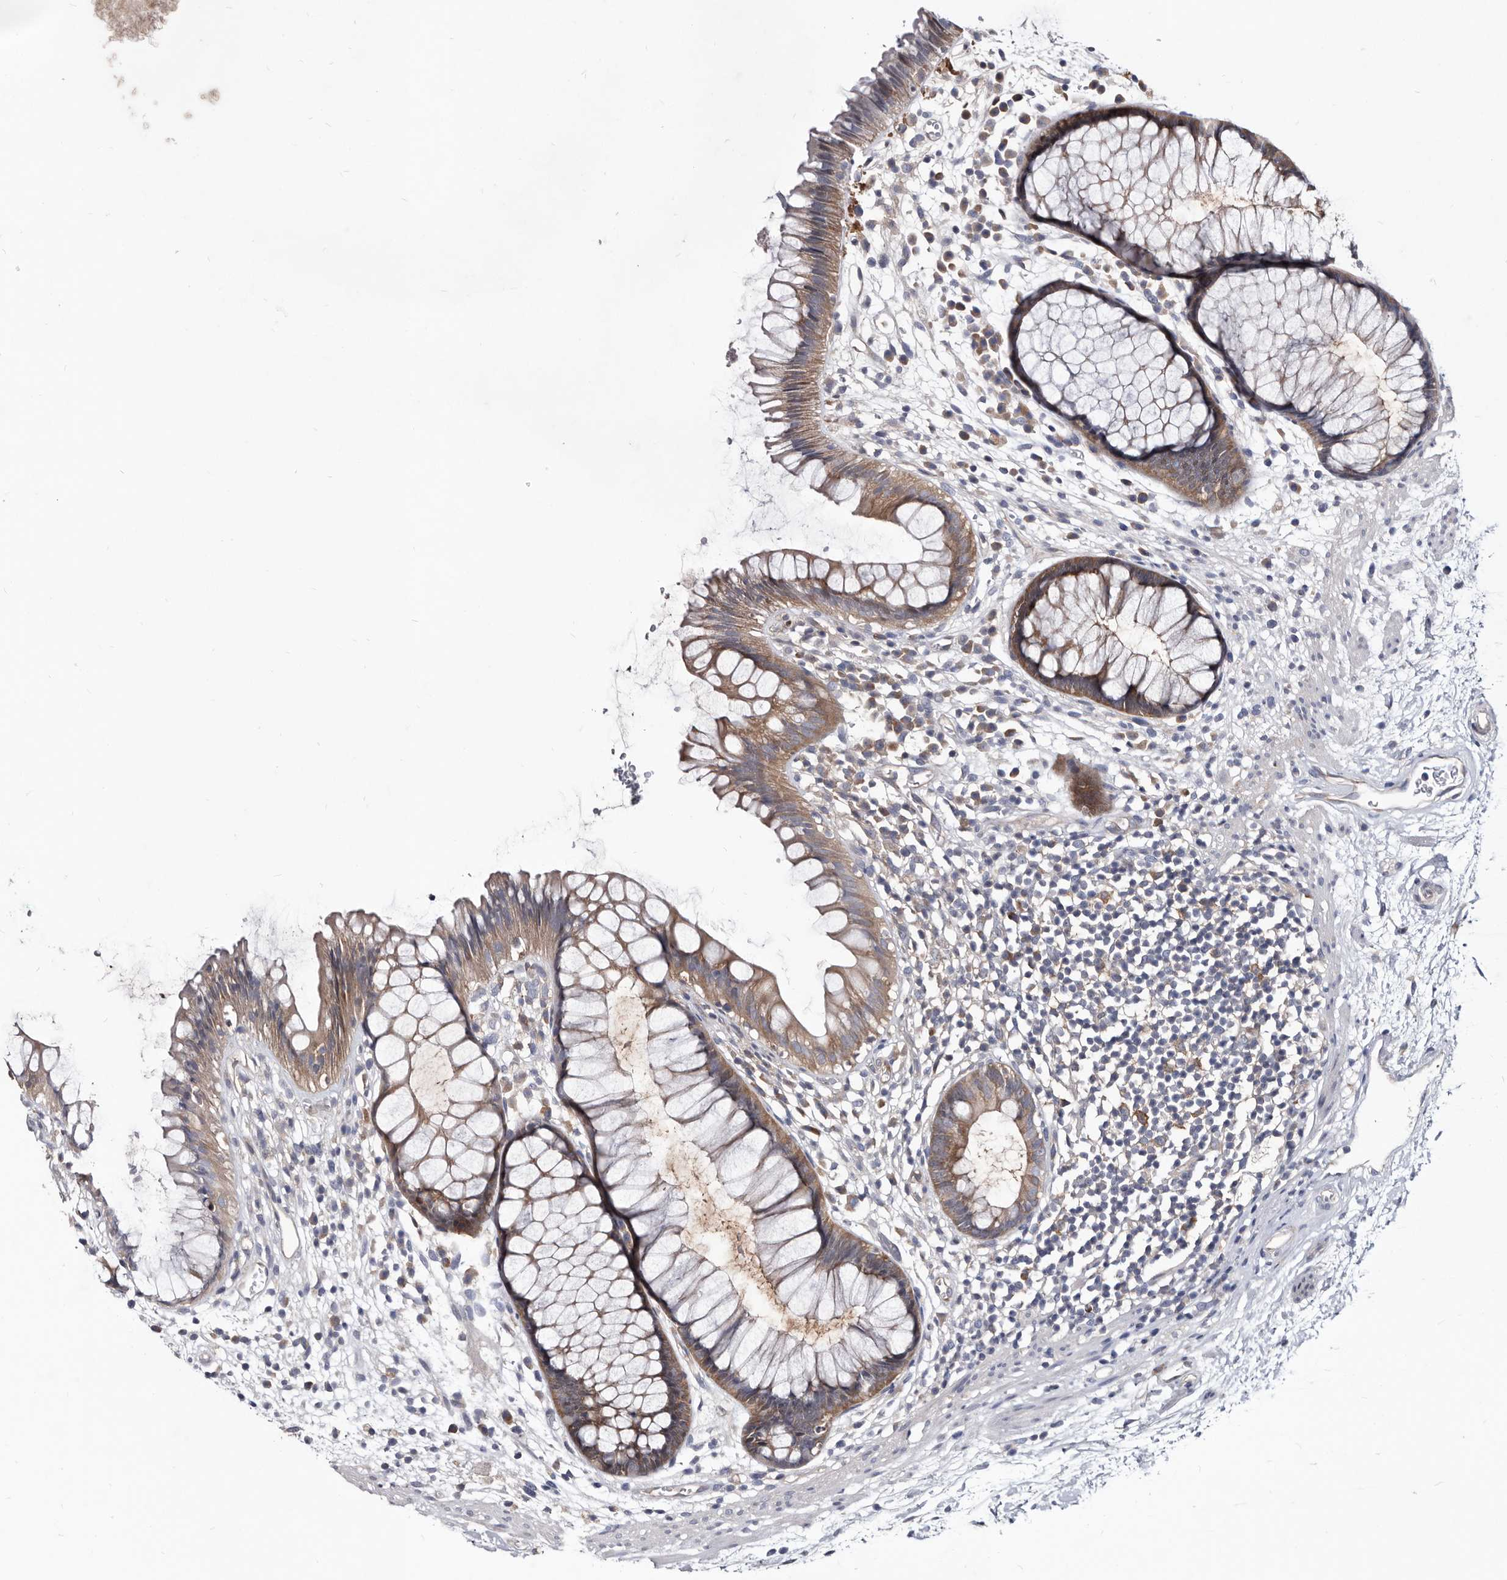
{"staining": {"intensity": "moderate", "quantity": ">75%", "location": "cytoplasmic/membranous"}, "tissue": "rectum", "cell_type": "Glandular cells", "image_type": "normal", "snomed": [{"axis": "morphology", "description": "Normal tissue, NOS"}, {"axis": "topography", "description": "Rectum"}], "caption": "The image displays a brown stain indicating the presence of a protein in the cytoplasmic/membranous of glandular cells in rectum. (brown staining indicates protein expression, while blue staining denotes nuclei).", "gene": "ABCF2", "patient": {"sex": "male", "age": 51}}